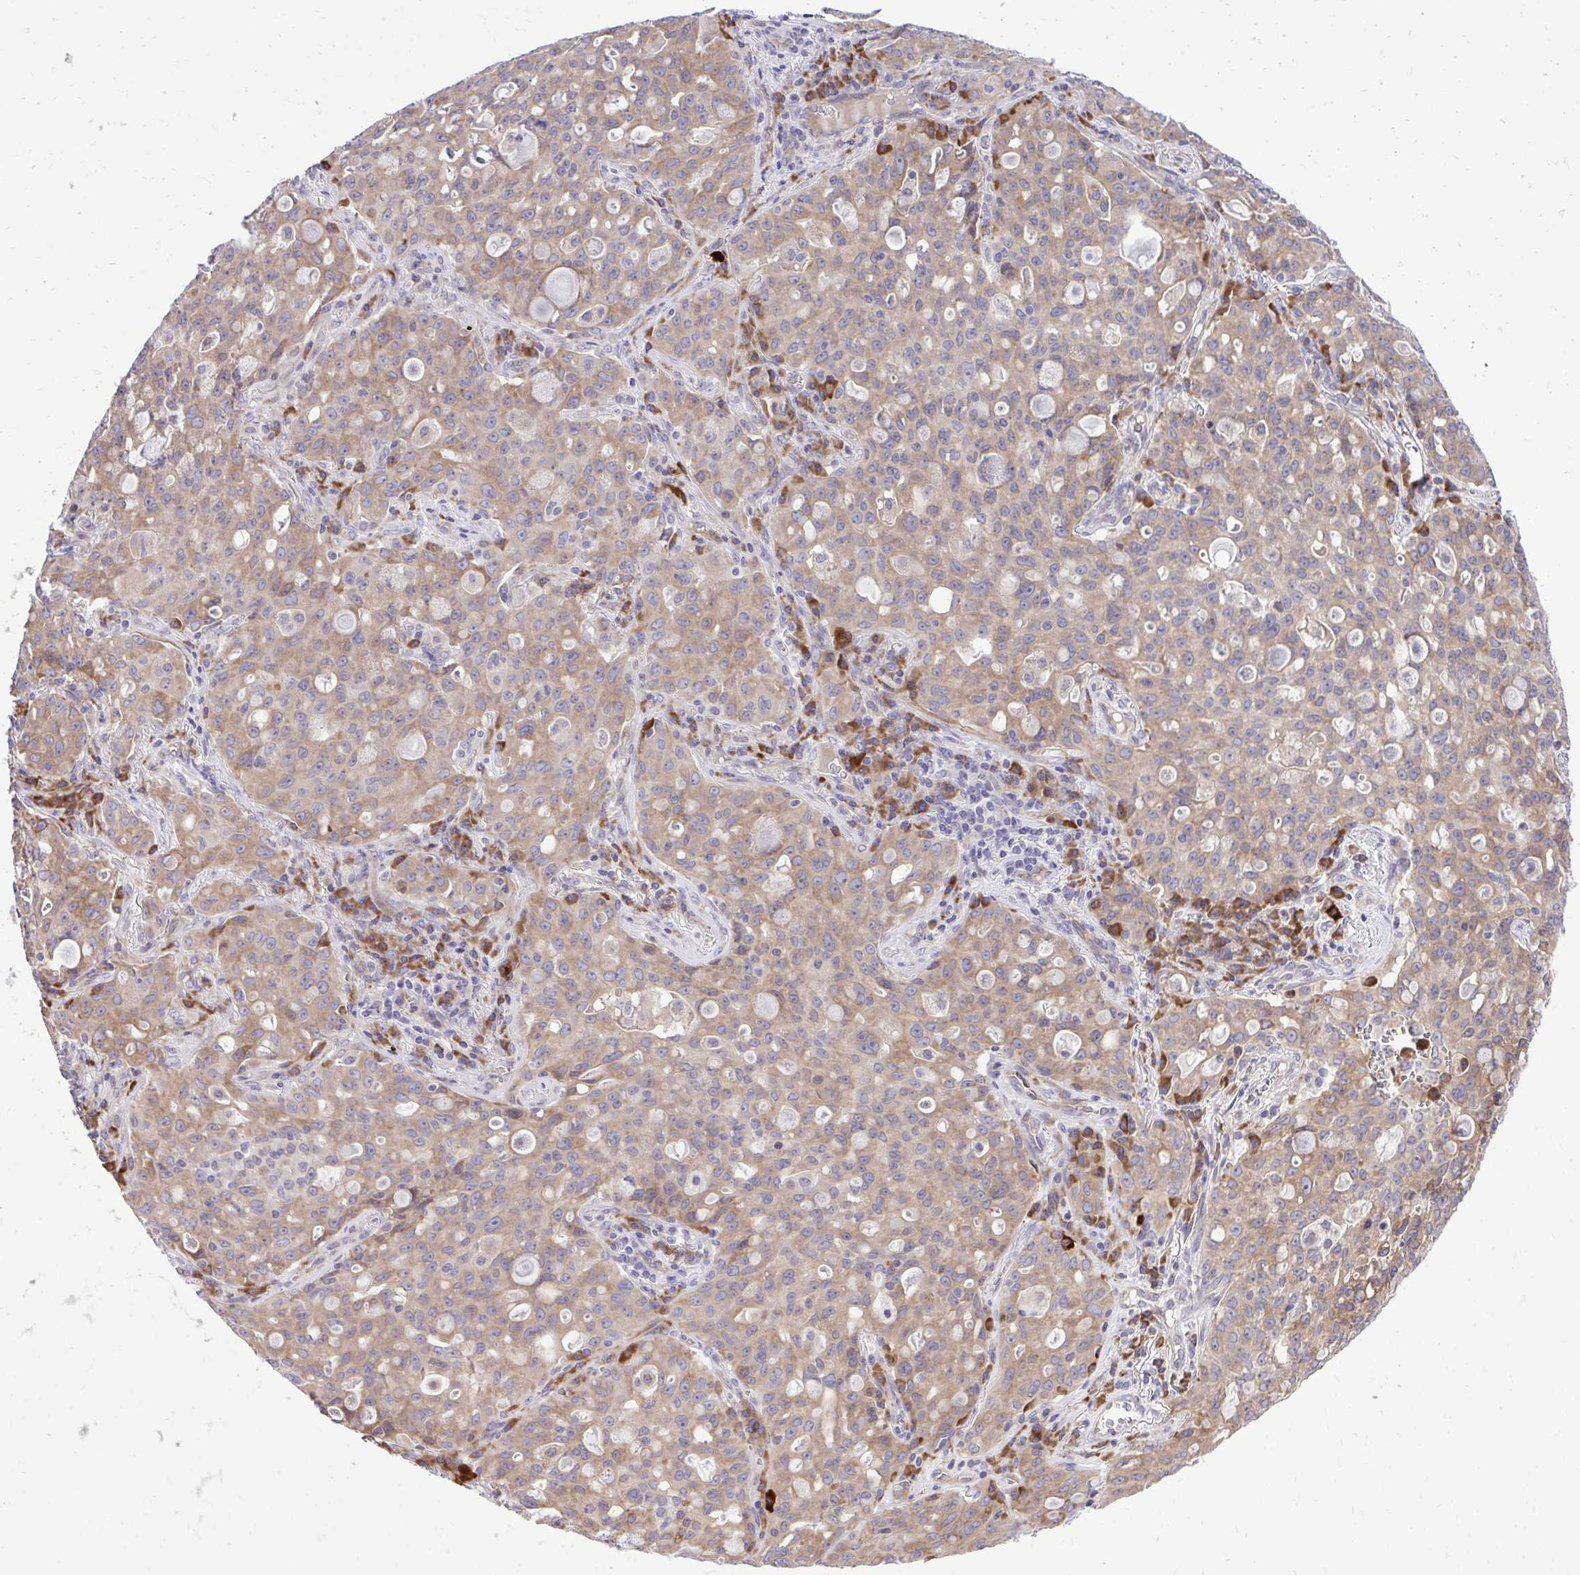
{"staining": {"intensity": "moderate", "quantity": ">75%", "location": "cytoplasmic/membranous"}, "tissue": "lung cancer", "cell_type": "Tumor cells", "image_type": "cancer", "snomed": [{"axis": "morphology", "description": "Adenocarcinoma, NOS"}, {"axis": "topography", "description": "Lung"}], "caption": "Immunohistochemical staining of human adenocarcinoma (lung) reveals medium levels of moderate cytoplasmic/membranous positivity in about >75% of tumor cells.", "gene": "METTL9", "patient": {"sex": "female", "age": 44}}